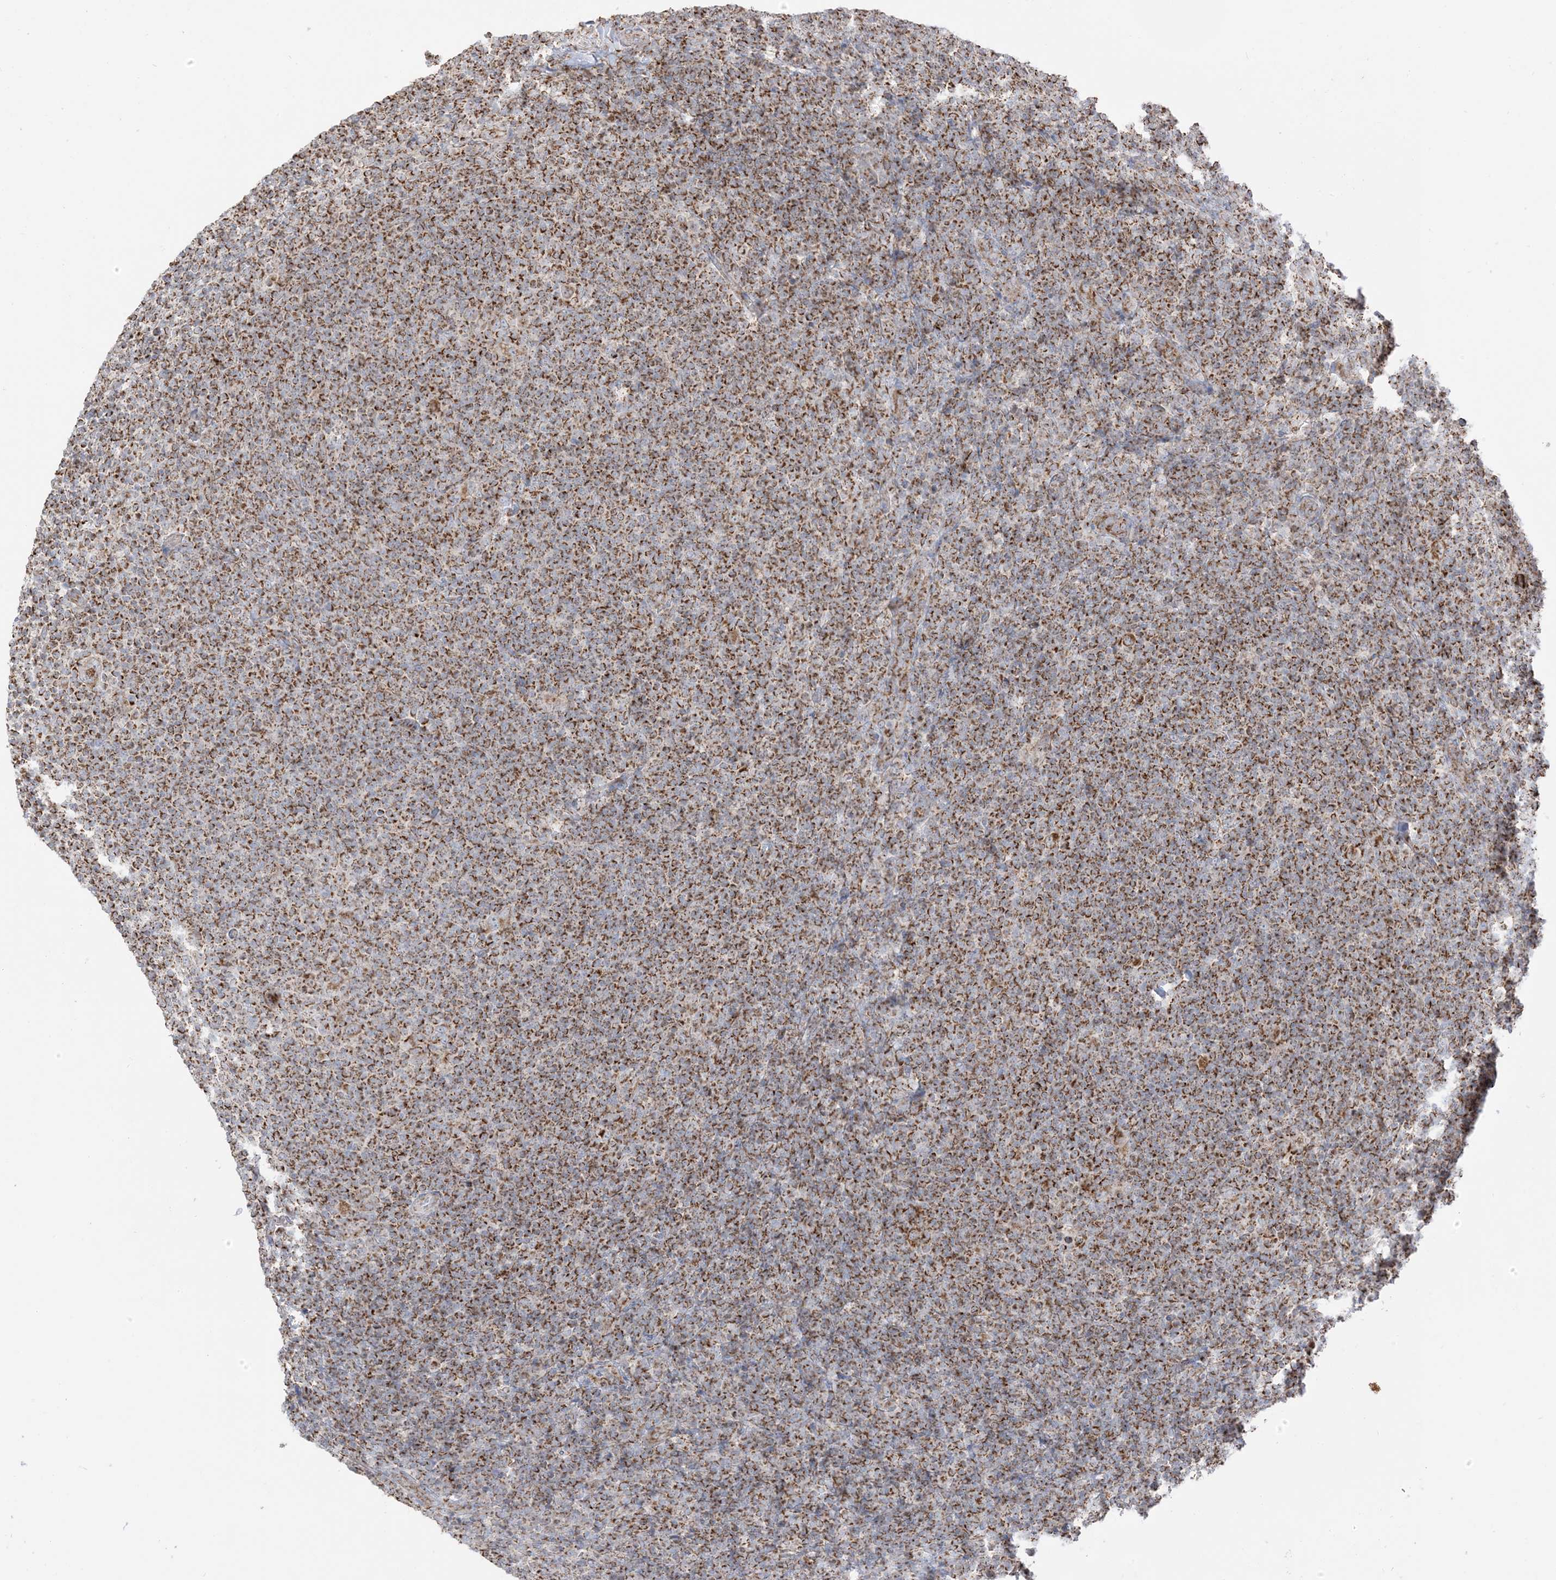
{"staining": {"intensity": "moderate", "quantity": ">75%", "location": "cytoplasmic/membranous"}, "tissue": "lymphoma", "cell_type": "Tumor cells", "image_type": "cancer", "snomed": [{"axis": "morphology", "description": "Hodgkin's disease, NOS"}, {"axis": "topography", "description": "Lymph node"}], "caption": "Human lymphoma stained with a protein marker demonstrates moderate staining in tumor cells.", "gene": "SLC25A12", "patient": {"sex": "female", "age": 57}}